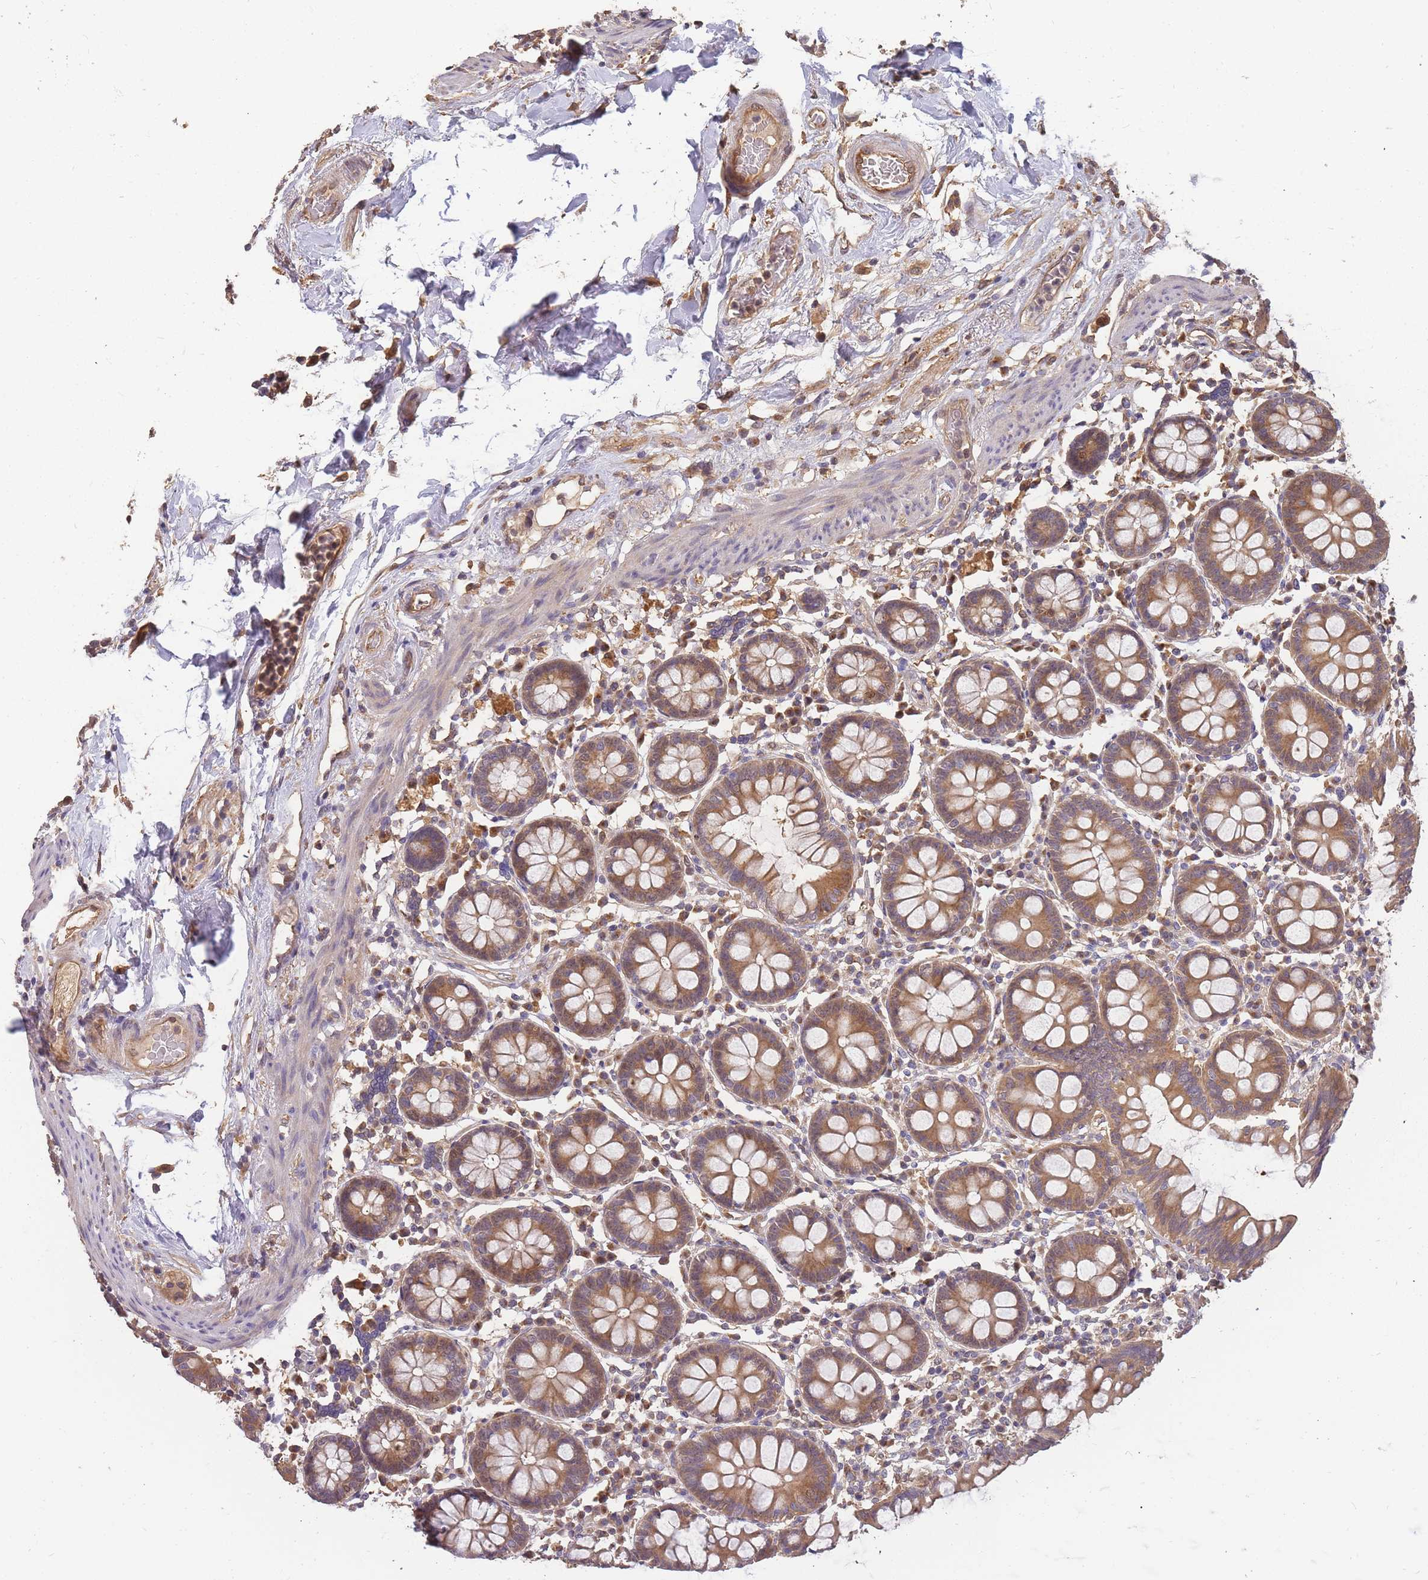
{"staining": {"intensity": "moderate", "quantity": ">75%", "location": "cytoplasmic/membranous"}, "tissue": "colon", "cell_type": "Endothelial cells", "image_type": "normal", "snomed": [{"axis": "morphology", "description": "Normal tissue, NOS"}, {"axis": "topography", "description": "Colon"}], "caption": "Immunohistochemistry (IHC) histopathology image of unremarkable colon: human colon stained using immunohistochemistry (IHC) exhibits medium levels of moderate protein expression localized specifically in the cytoplasmic/membranous of endothelial cells, appearing as a cytoplasmic/membranous brown color.", "gene": "CDKN2AIPNL", "patient": {"sex": "female", "age": 79}}